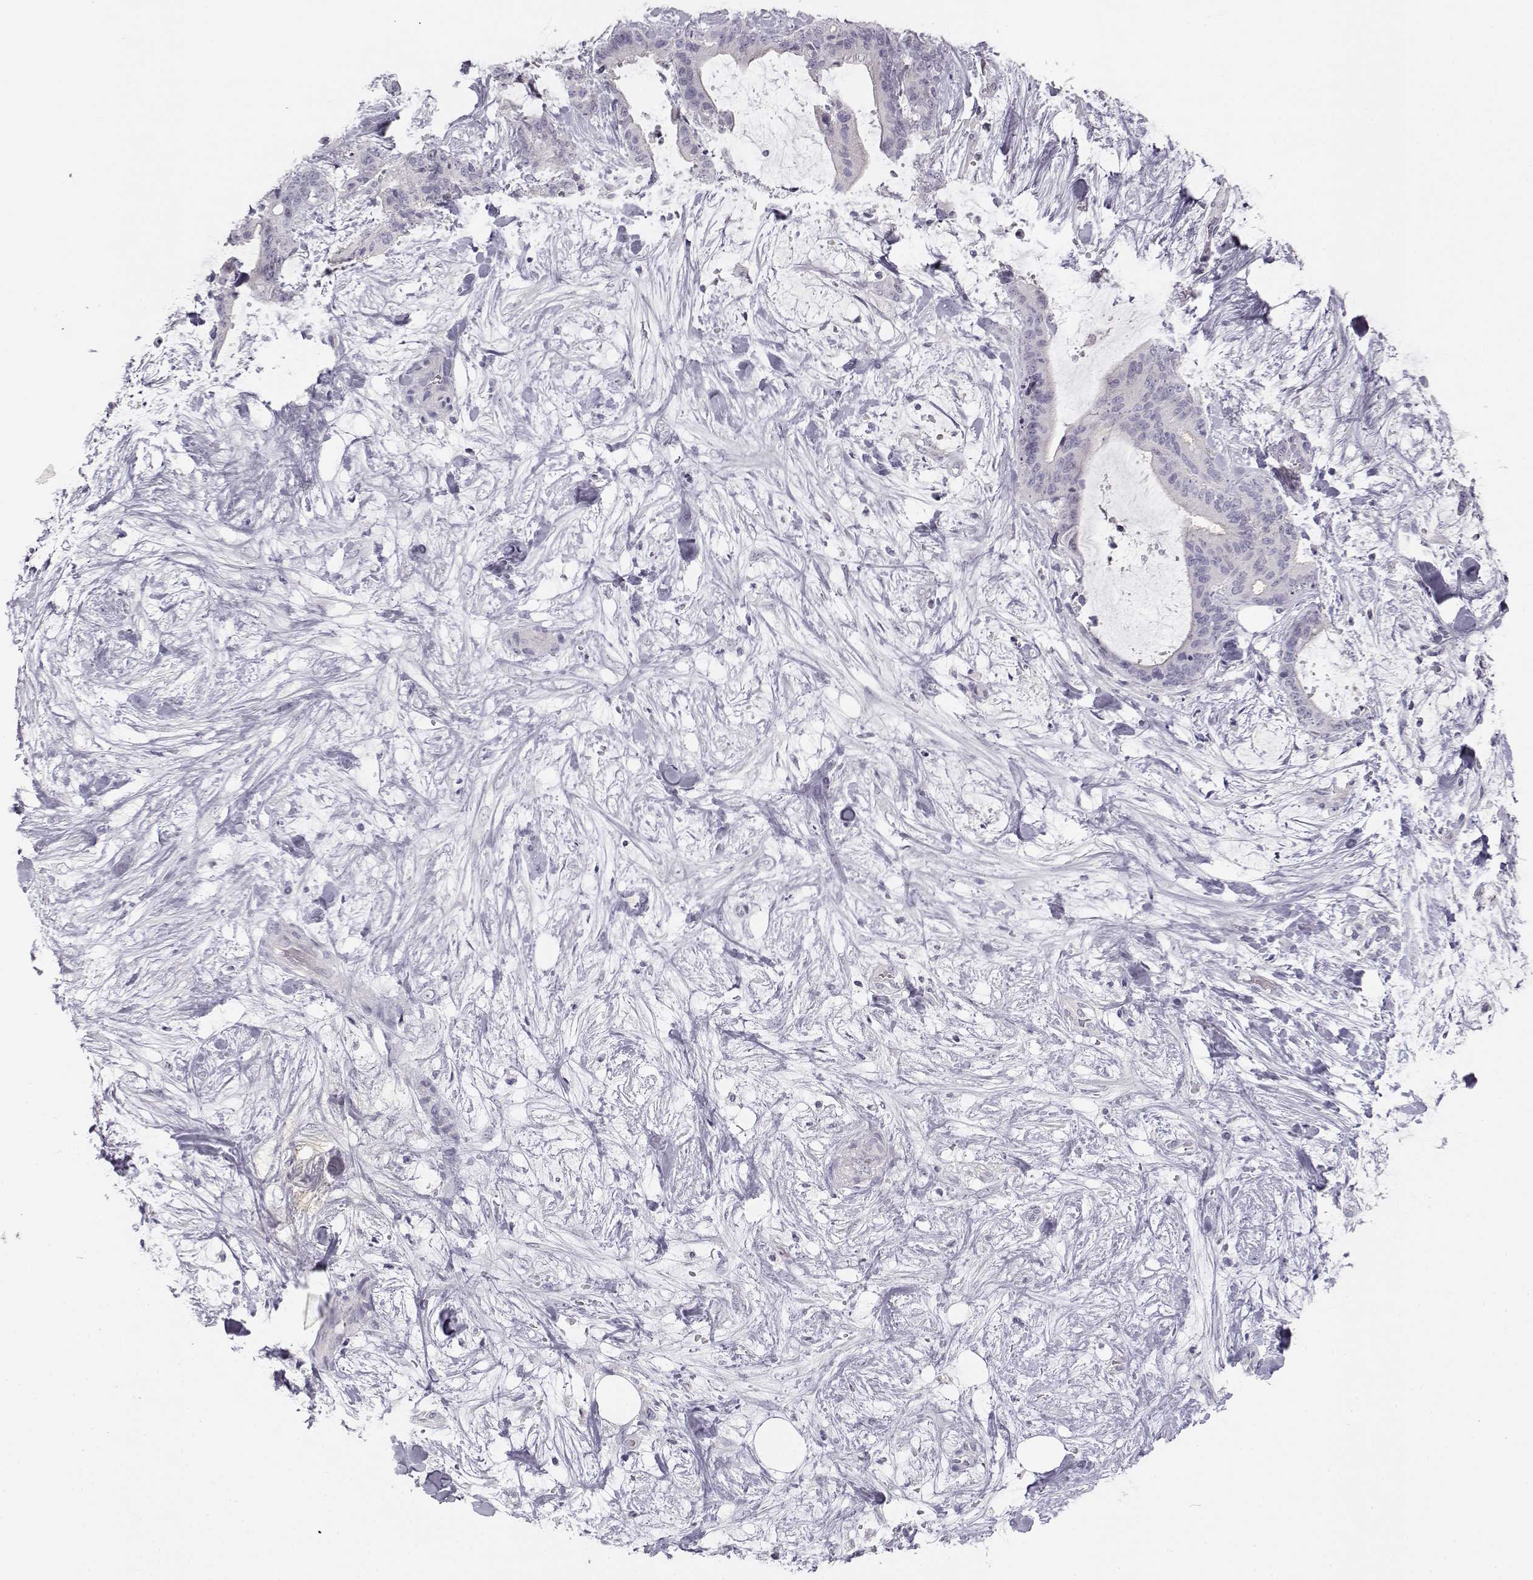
{"staining": {"intensity": "negative", "quantity": "none", "location": "none"}, "tissue": "liver cancer", "cell_type": "Tumor cells", "image_type": "cancer", "snomed": [{"axis": "morphology", "description": "Cholangiocarcinoma"}, {"axis": "topography", "description": "Liver"}], "caption": "Protein analysis of cholangiocarcinoma (liver) shows no significant positivity in tumor cells.", "gene": "MYCBPAP", "patient": {"sex": "female", "age": 73}}